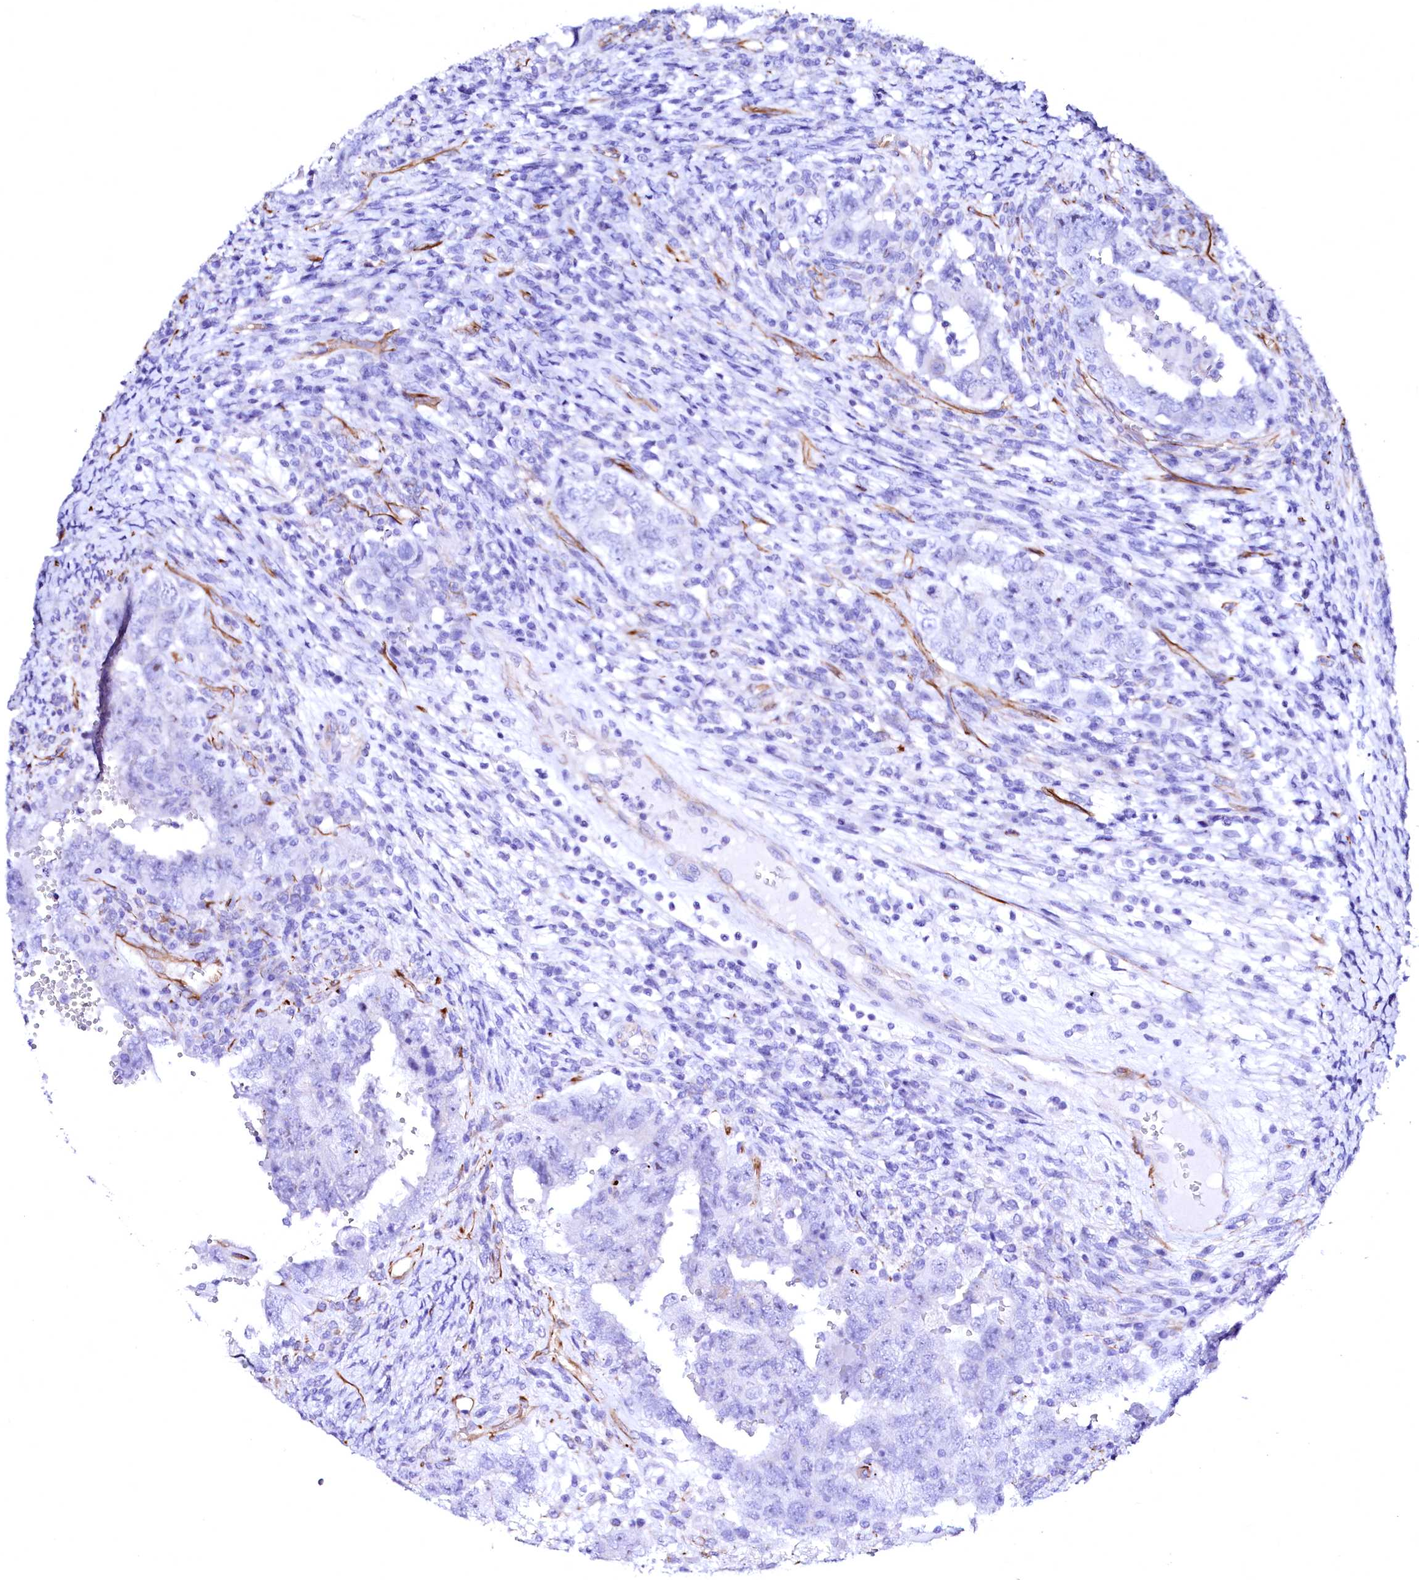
{"staining": {"intensity": "negative", "quantity": "none", "location": "none"}, "tissue": "testis cancer", "cell_type": "Tumor cells", "image_type": "cancer", "snomed": [{"axis": "morphology", "description": "Carcinoma, Embryonal, NOS"}, {"axis": "topography", "description": "Testis"}], "caption": "Image shows no protein expression in tumor cells of testis cancer (embryonal carcinoma) tissue.", "gene": "SFR1", "patient": {"sex": "male", "age": 26}}